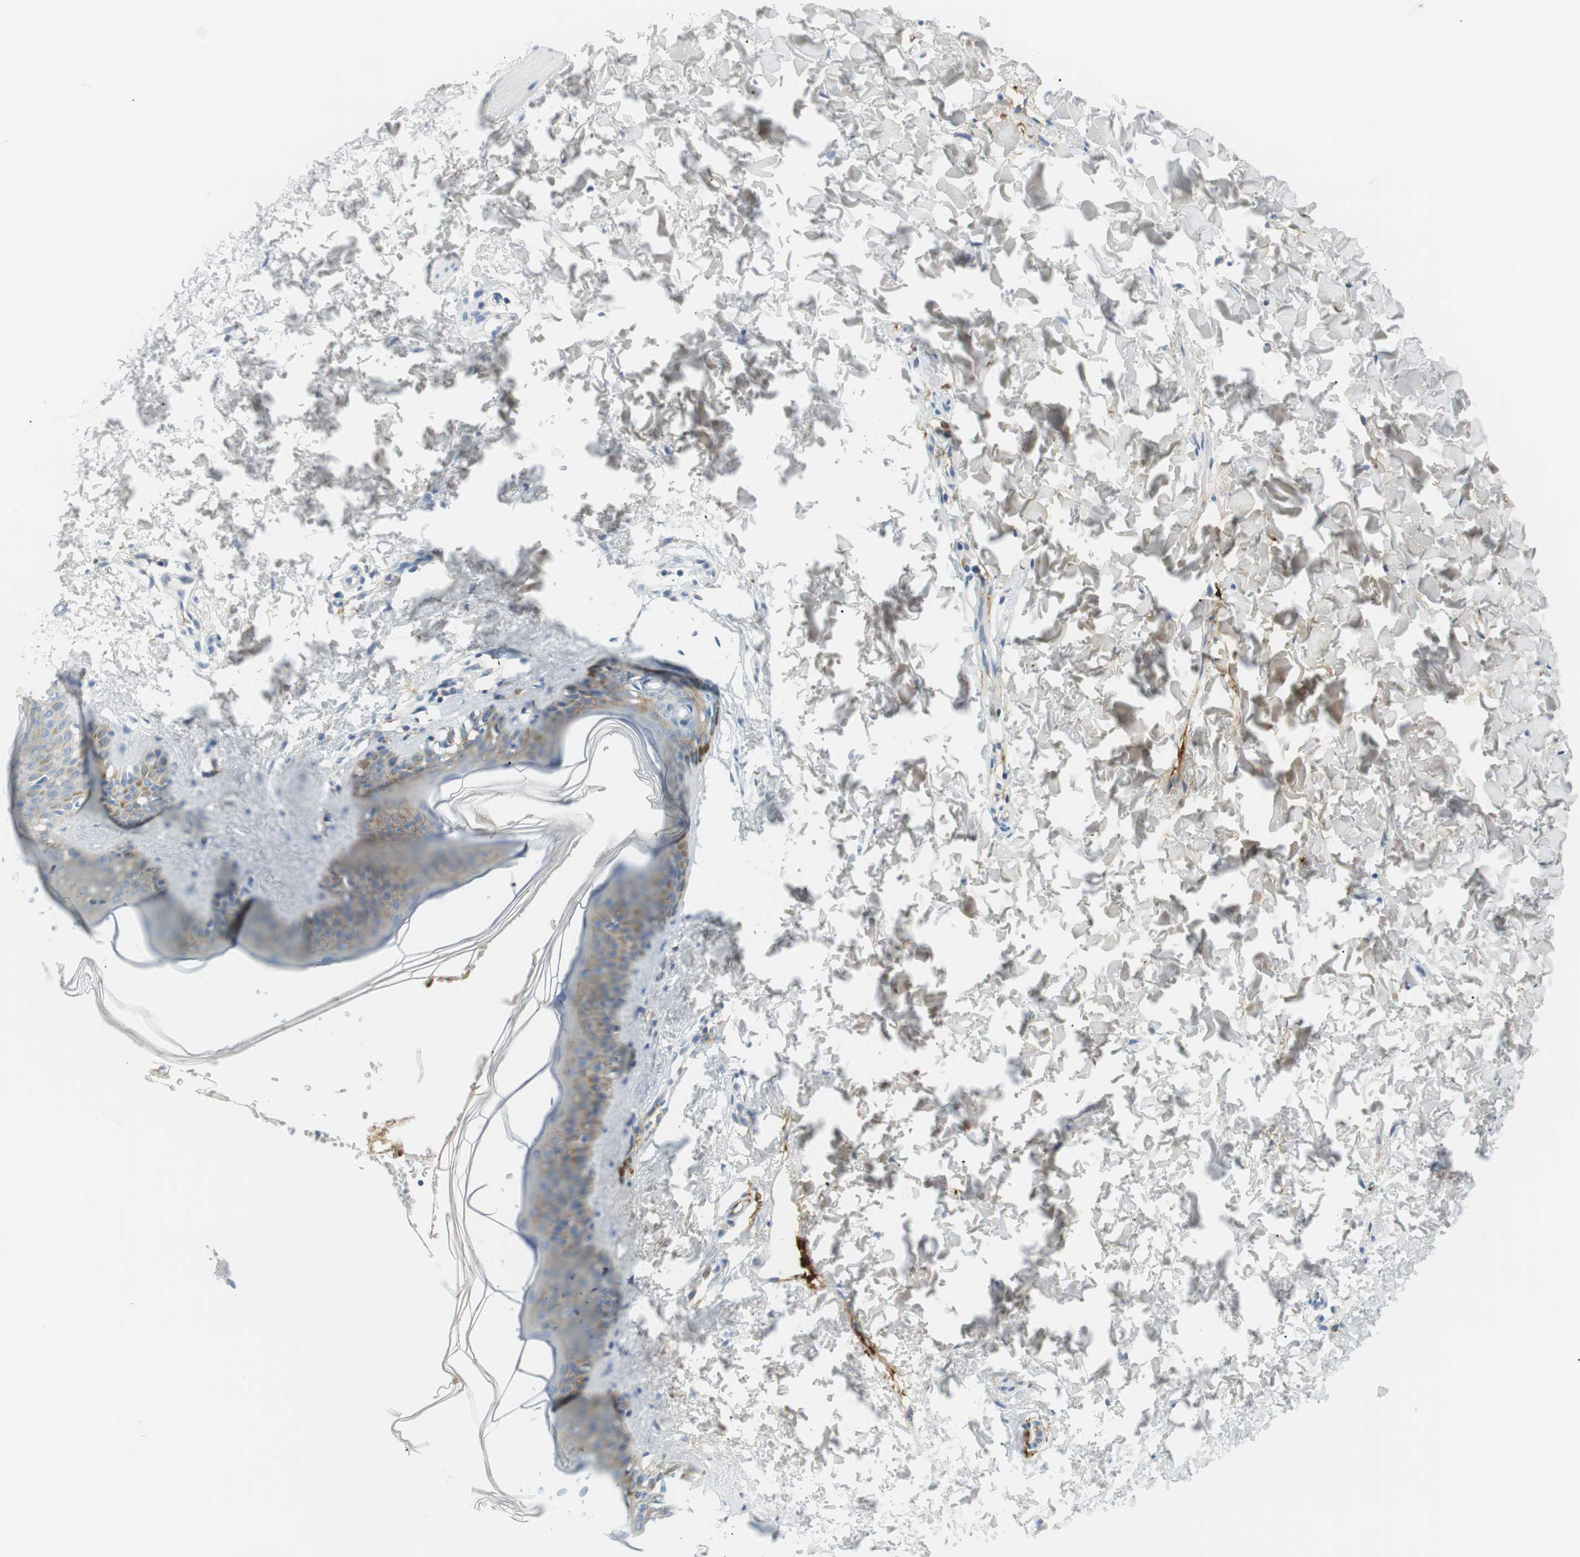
{"staining": {"intensity": "negative", "quantity": "none", "location": "none"}, "tissue": "skin", "cell_type": "Fibroblasts", "image_type": "normal", "snomed": [{"axis": "morphology", "description": "Normal tissue, NOS"}, {"axis": "topography", "description": "Skin"}], "caption": "The image reveals no staining of fibroblasts in unremarkable skin. (DAB (3,3'-diaminobenzidine) immunohistochemistry visualized using brightfield microscopy, high magnification).", "gene": "APOB", "patient": {"sex": "female", "age": 41}}